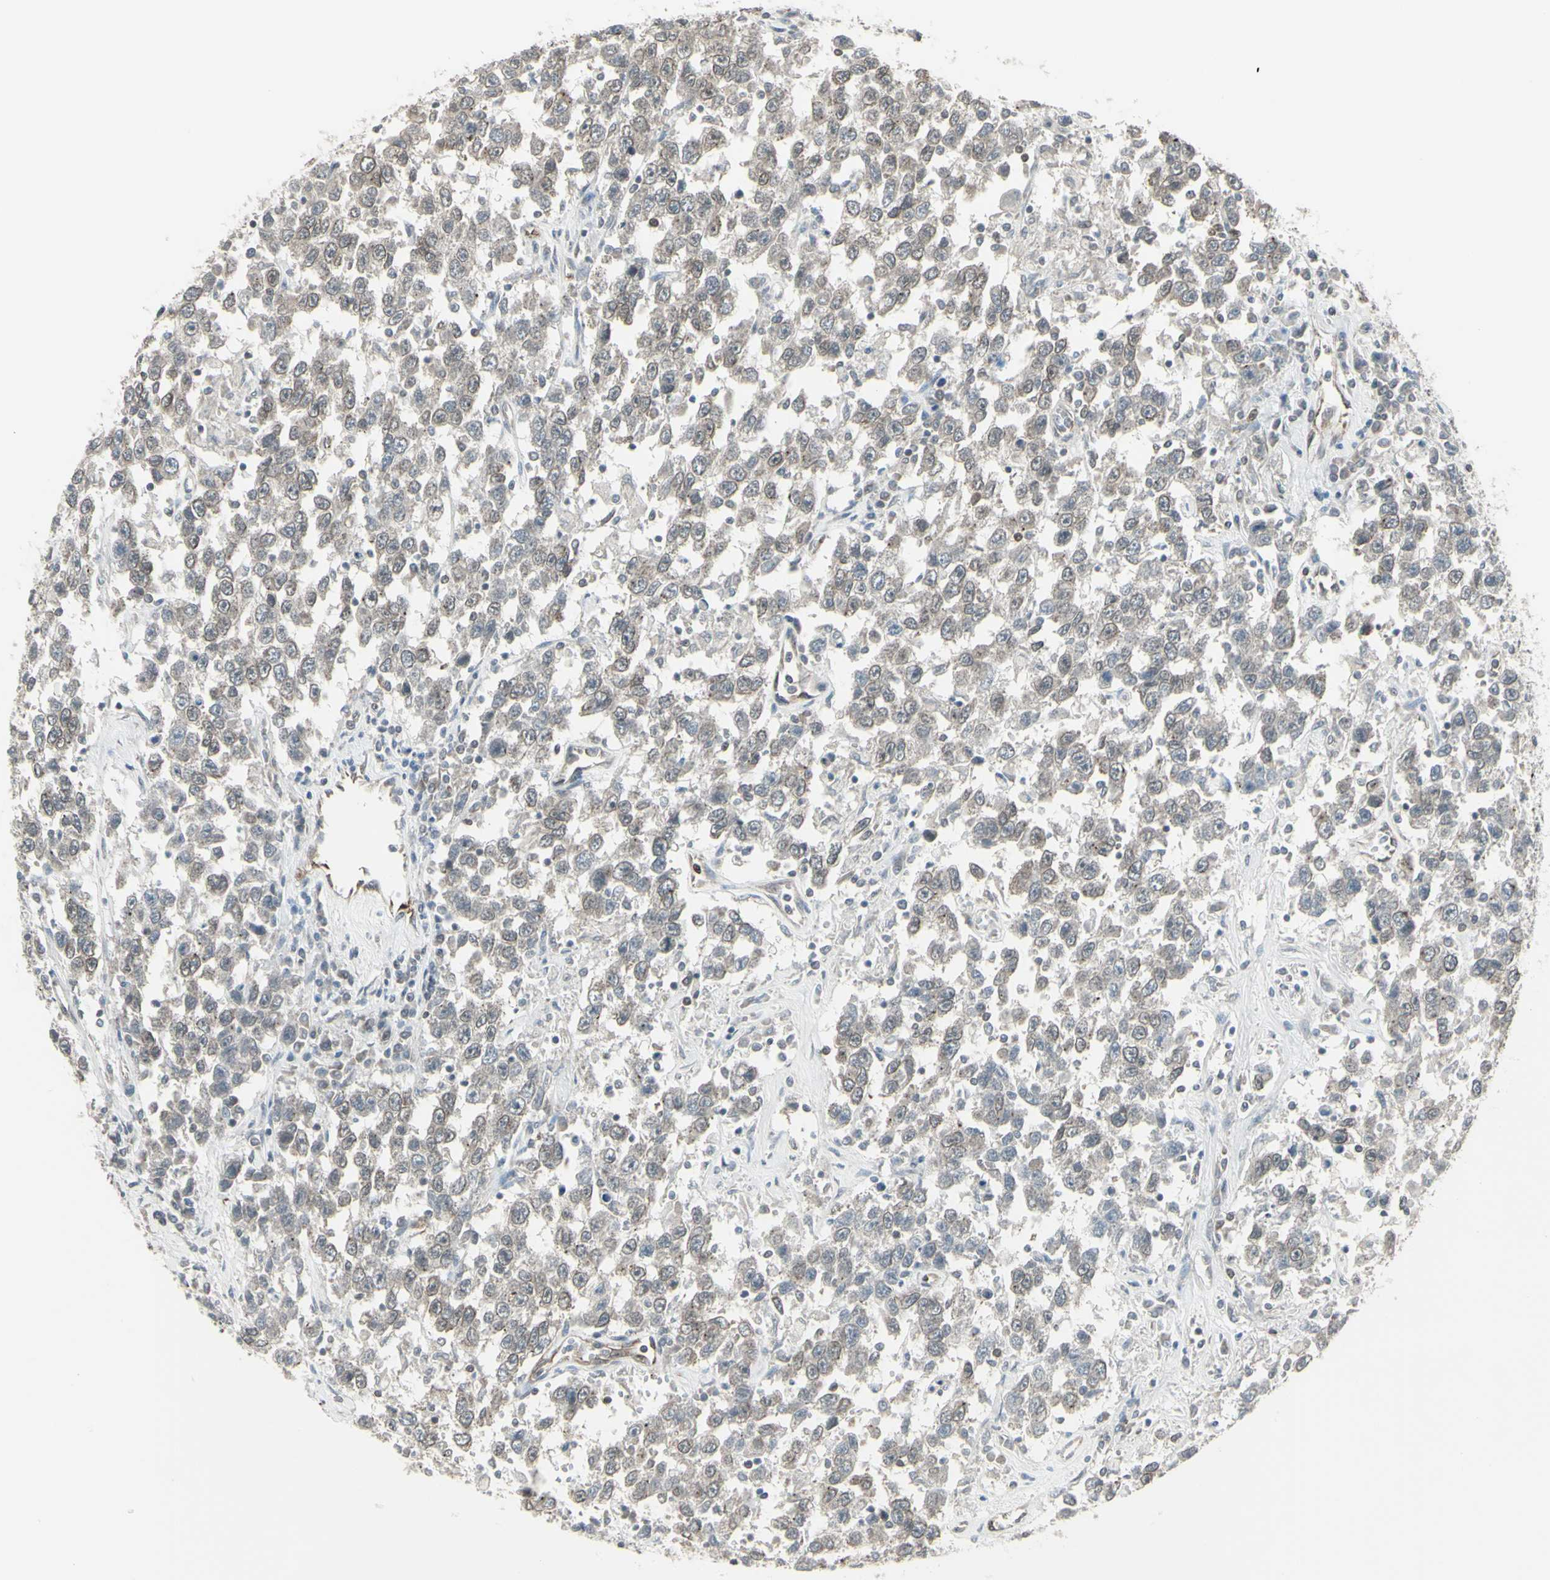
{"staining": {"intensity": "weak", "quantity": "25%-75%", "location": "cytoplasmic/membranous,nuclear"}, "tissue": "testis cancer", "cell_type": "Tumor cells", "image_type": "cancer", "snomed": [{"axis": "morphology", "description": "Seminoma, NOS"}, {"axis": "topography", "description": "Testis"}], "caption": "About 25%-75% of tumor cells in human testis cancer exhibit weak cytoplasmic/membranous and nuclear protein expression as visualized by brown immunohistochemical staining.", "gene": "DTX3L", "patient": {"sex": "male", "age": 41}}